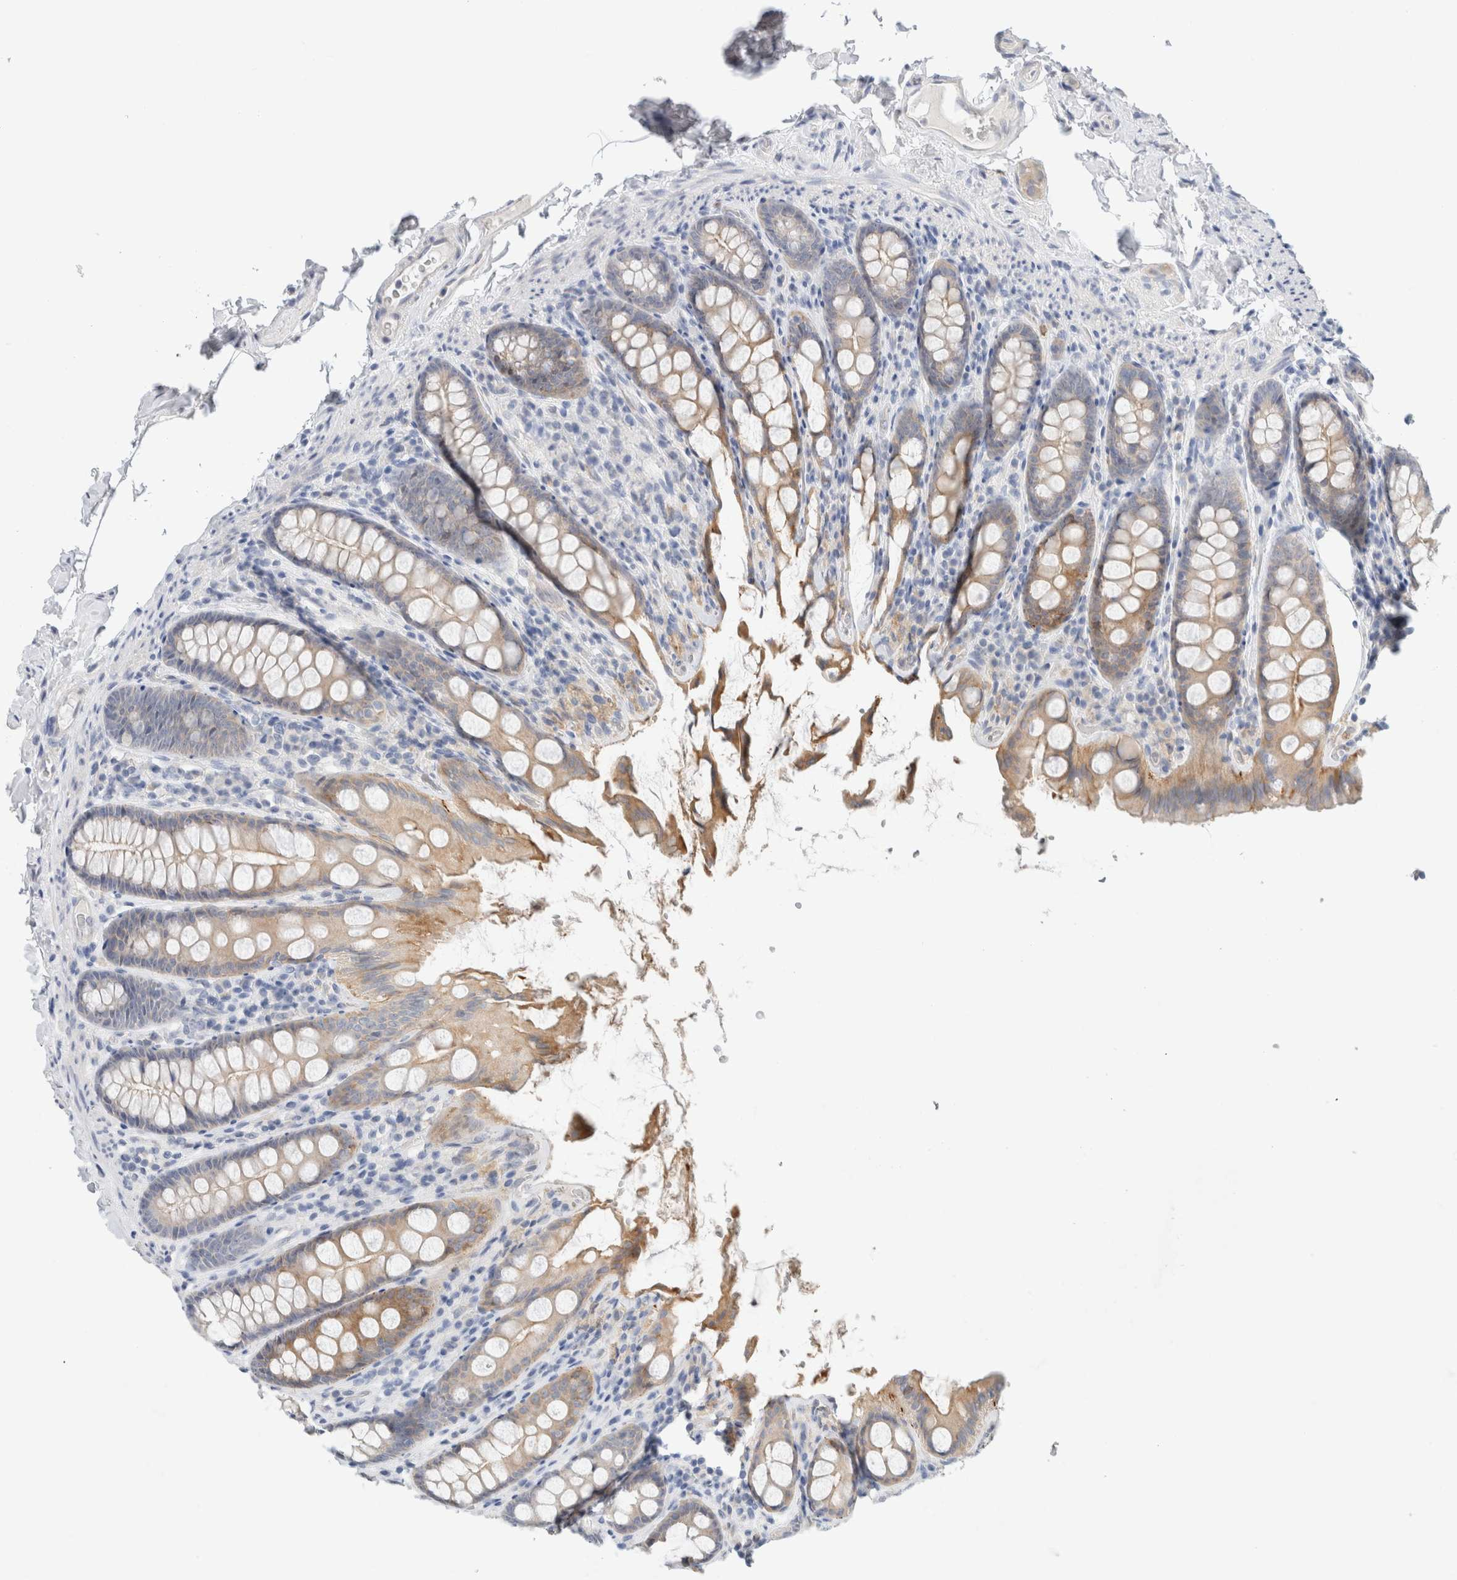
{"staining": {"intensity": "negative", "quantity": "none", "location": "none"}, "tissue": "colon", "cell_type": "Endothelial cells", "image_type": "normal", "snomed": [{"axis": "morphology", "description": "Normal tissue, NOS"}, {"axis": "topography", "description": "Colon"}, {"axis": "topography", "description": "Peripheral nerve tissue"}], "caption": "There is no significant staining in endothelial cells of colon. Nuclei are stained in blue.", "gene": "SDR16C5", "patient": {"sex": "female", "age": 61}}